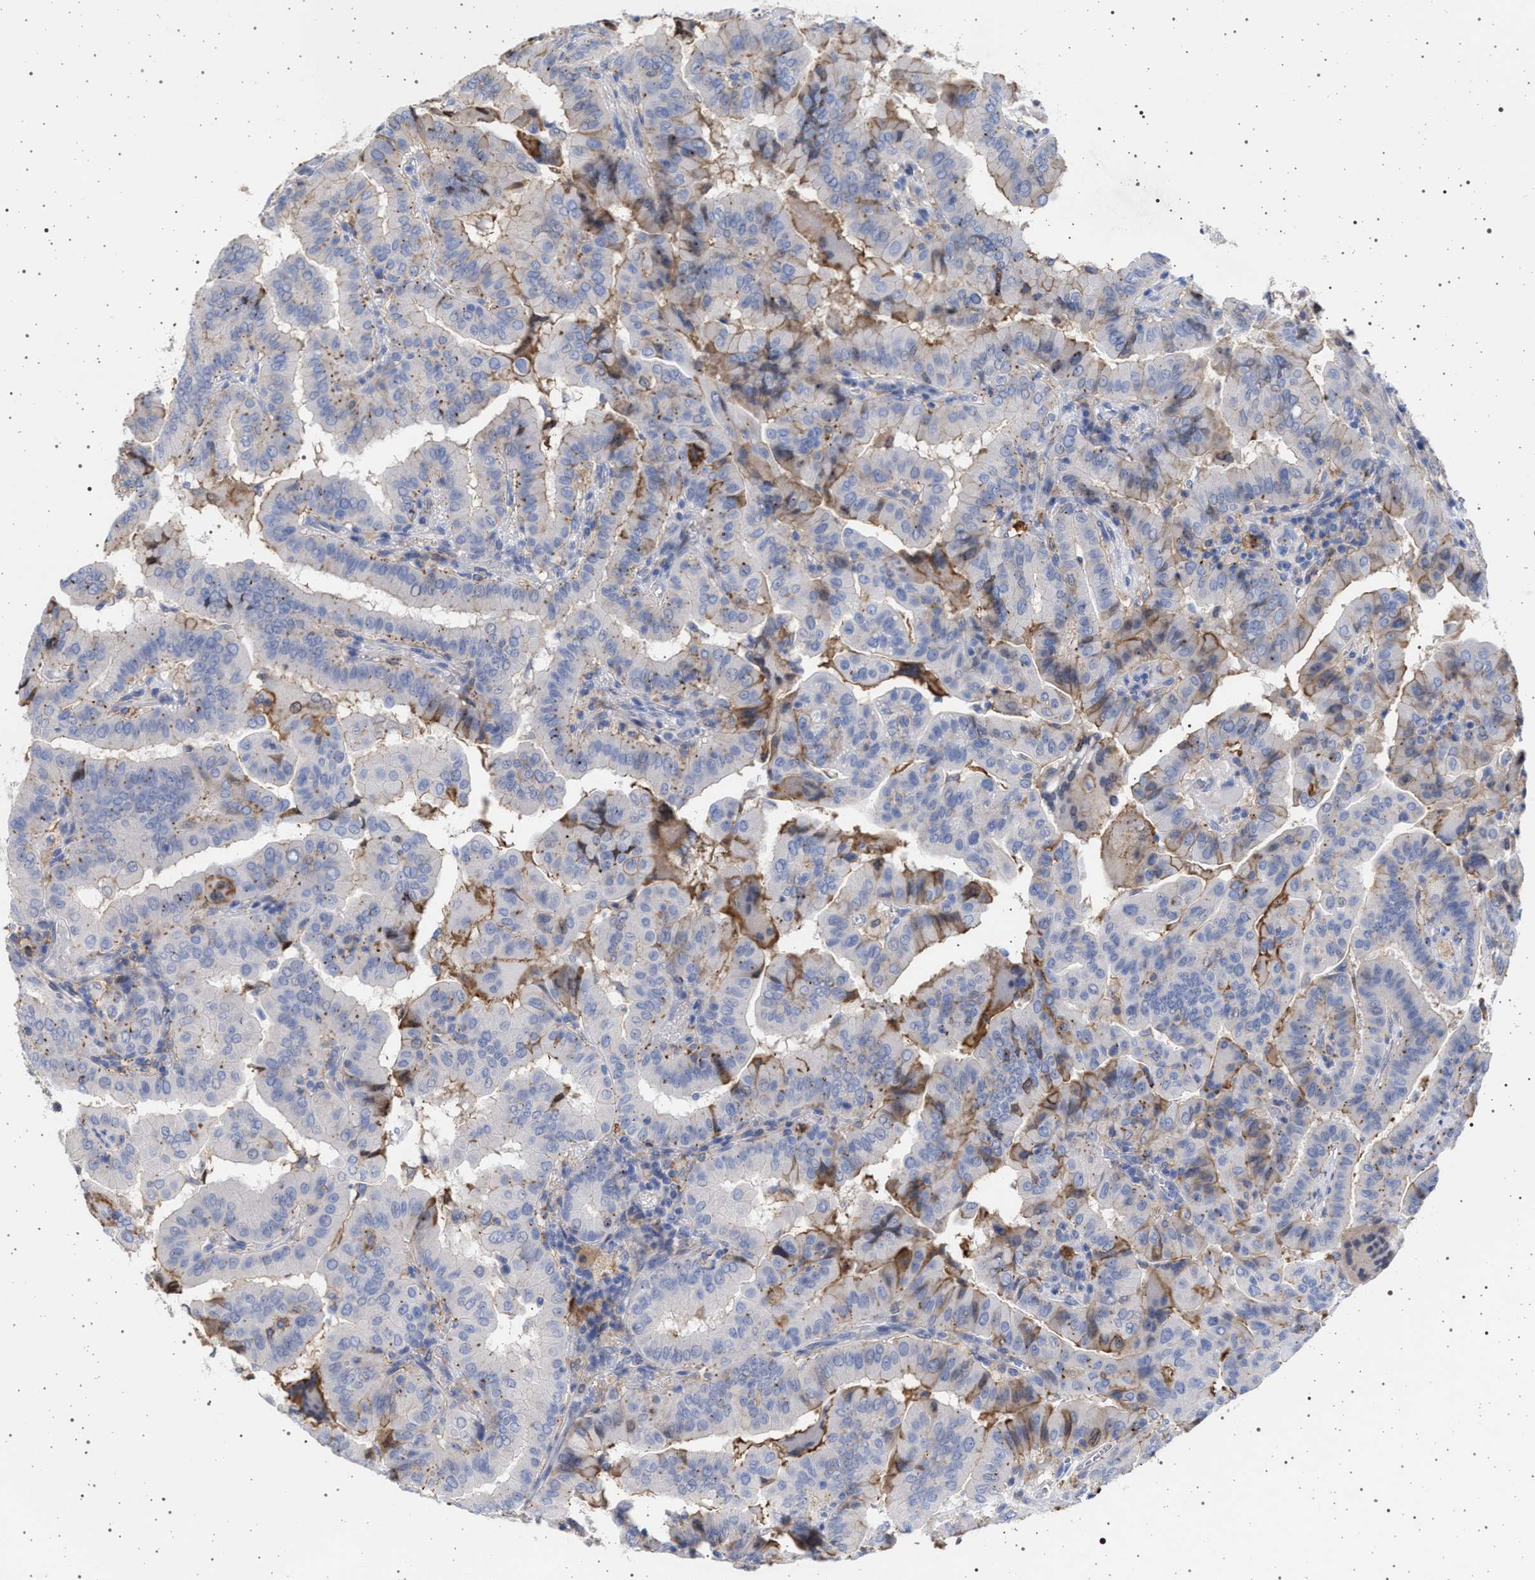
{"staining": {"intensity": "weak", "quantity": "<25%", "location": "cytoplasmic/membranous"}, "tissue": "thyroid cancer", "cell_type": "Tumor cells", "image_type": "cancer", "snomed": [{"axis": "morphology", "description": "Papillary adenocarcinoma, NOS"}, {"axis": "topography", "description": "Thyroid gland"}], "caption": "There is no significant staining in tumor cells of thyroid papillary adenocarcinoma. (DAB (3,3'-diaminobenzidine) IHC visualized using brightfield microscopy, high magnification).", "gene": "PLG", "patient": {"sex": "male", "age": 33}}